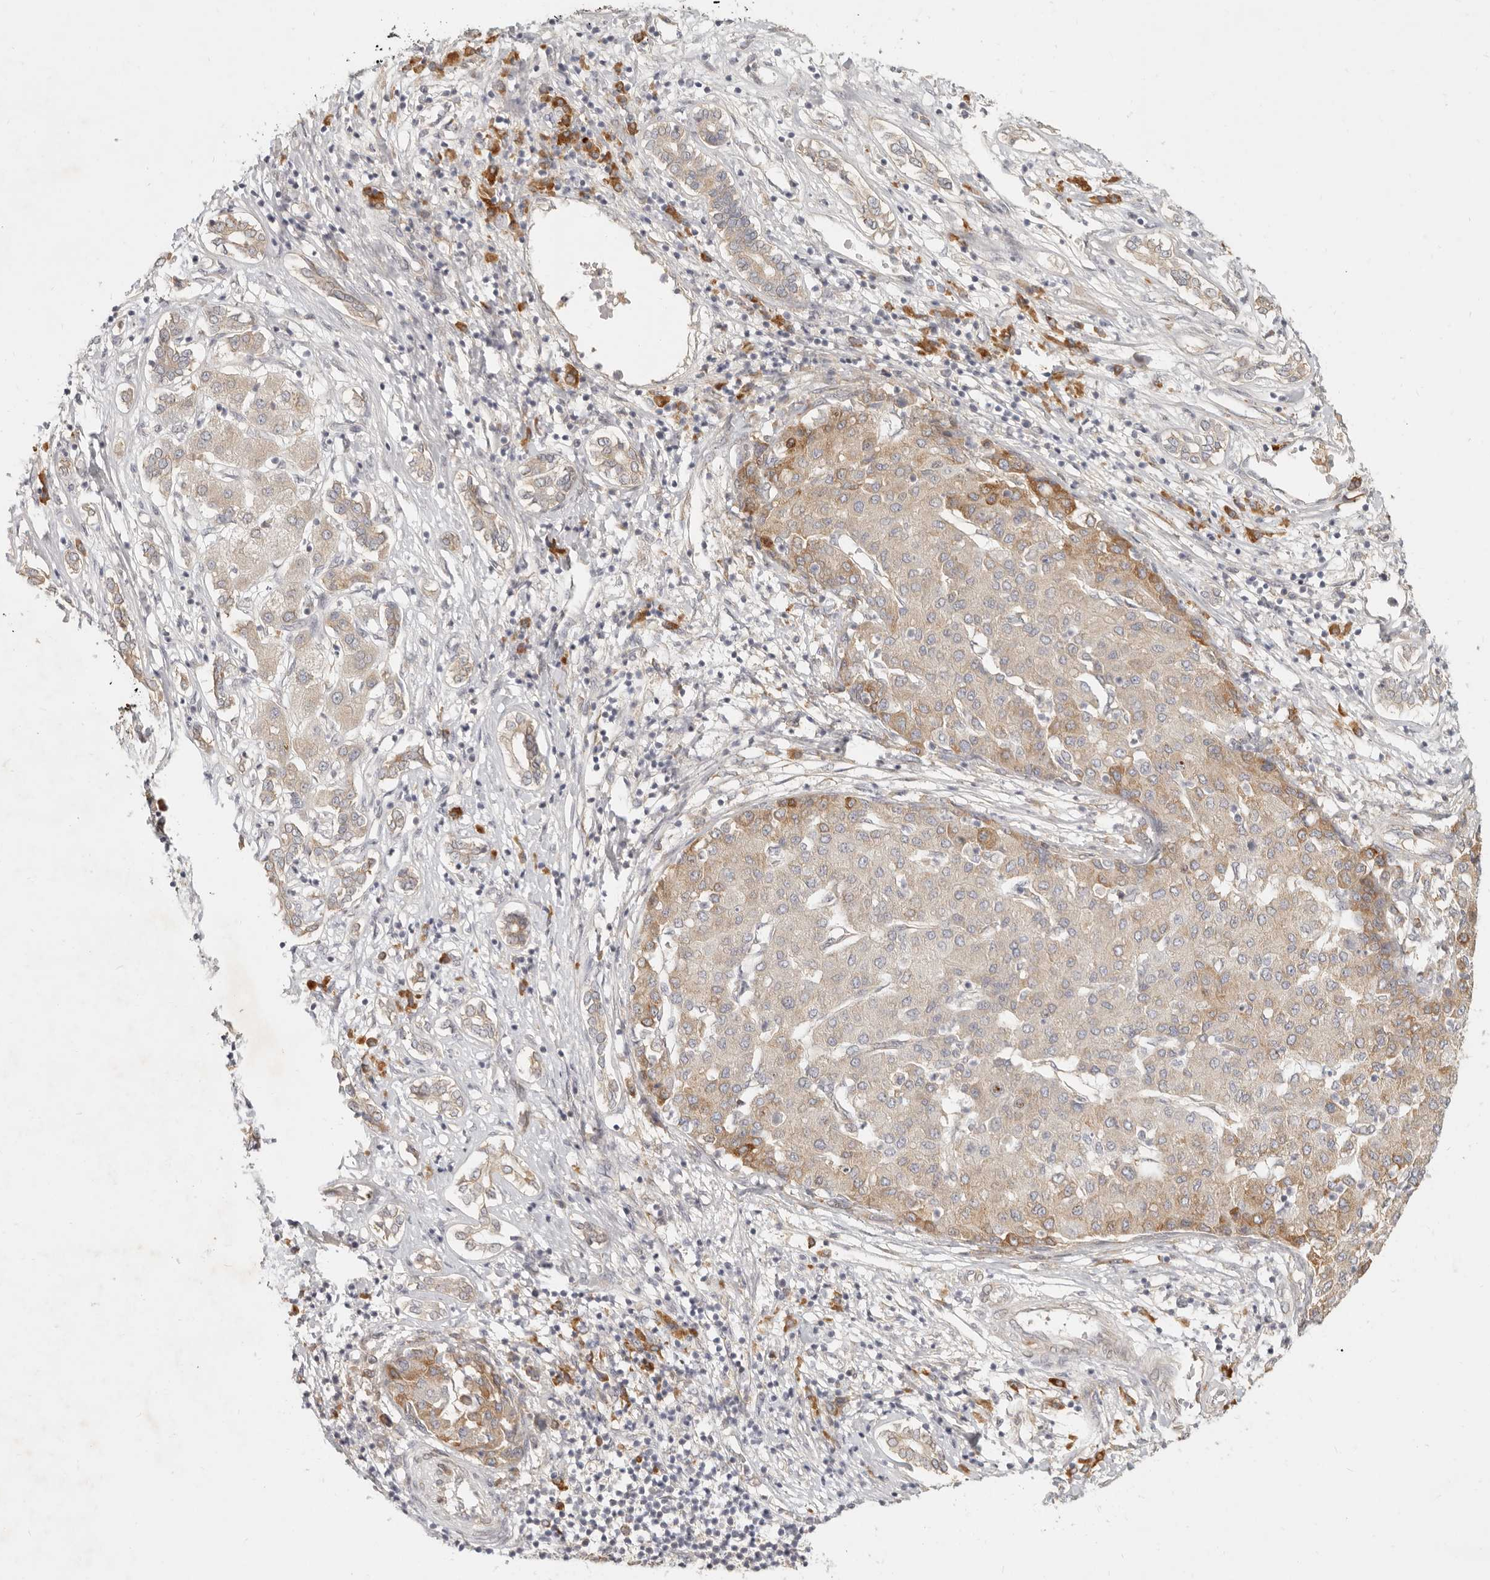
{"staining": {"intensity": "weak", "quantity": ">75%", "location": "cytoplasmic/membranous"}, "tissue": "liver cancer", "cell_type": "Tumor cells", "image_type": "cancer", "snomed": [{"axis": "morphology", "description": "Carcinoma, Hepatocellular, NOS"}, {"axis": "topography", "description": "Liver"}], "caption": "Liver cancer stained with DAB immunohistochemistry exhibits low levels of weak cytoplasmic/membranous positivity in about >75% of tumor cells.", "gene": "PABPC4", "patient": {"sex": "male", "age": 65}}